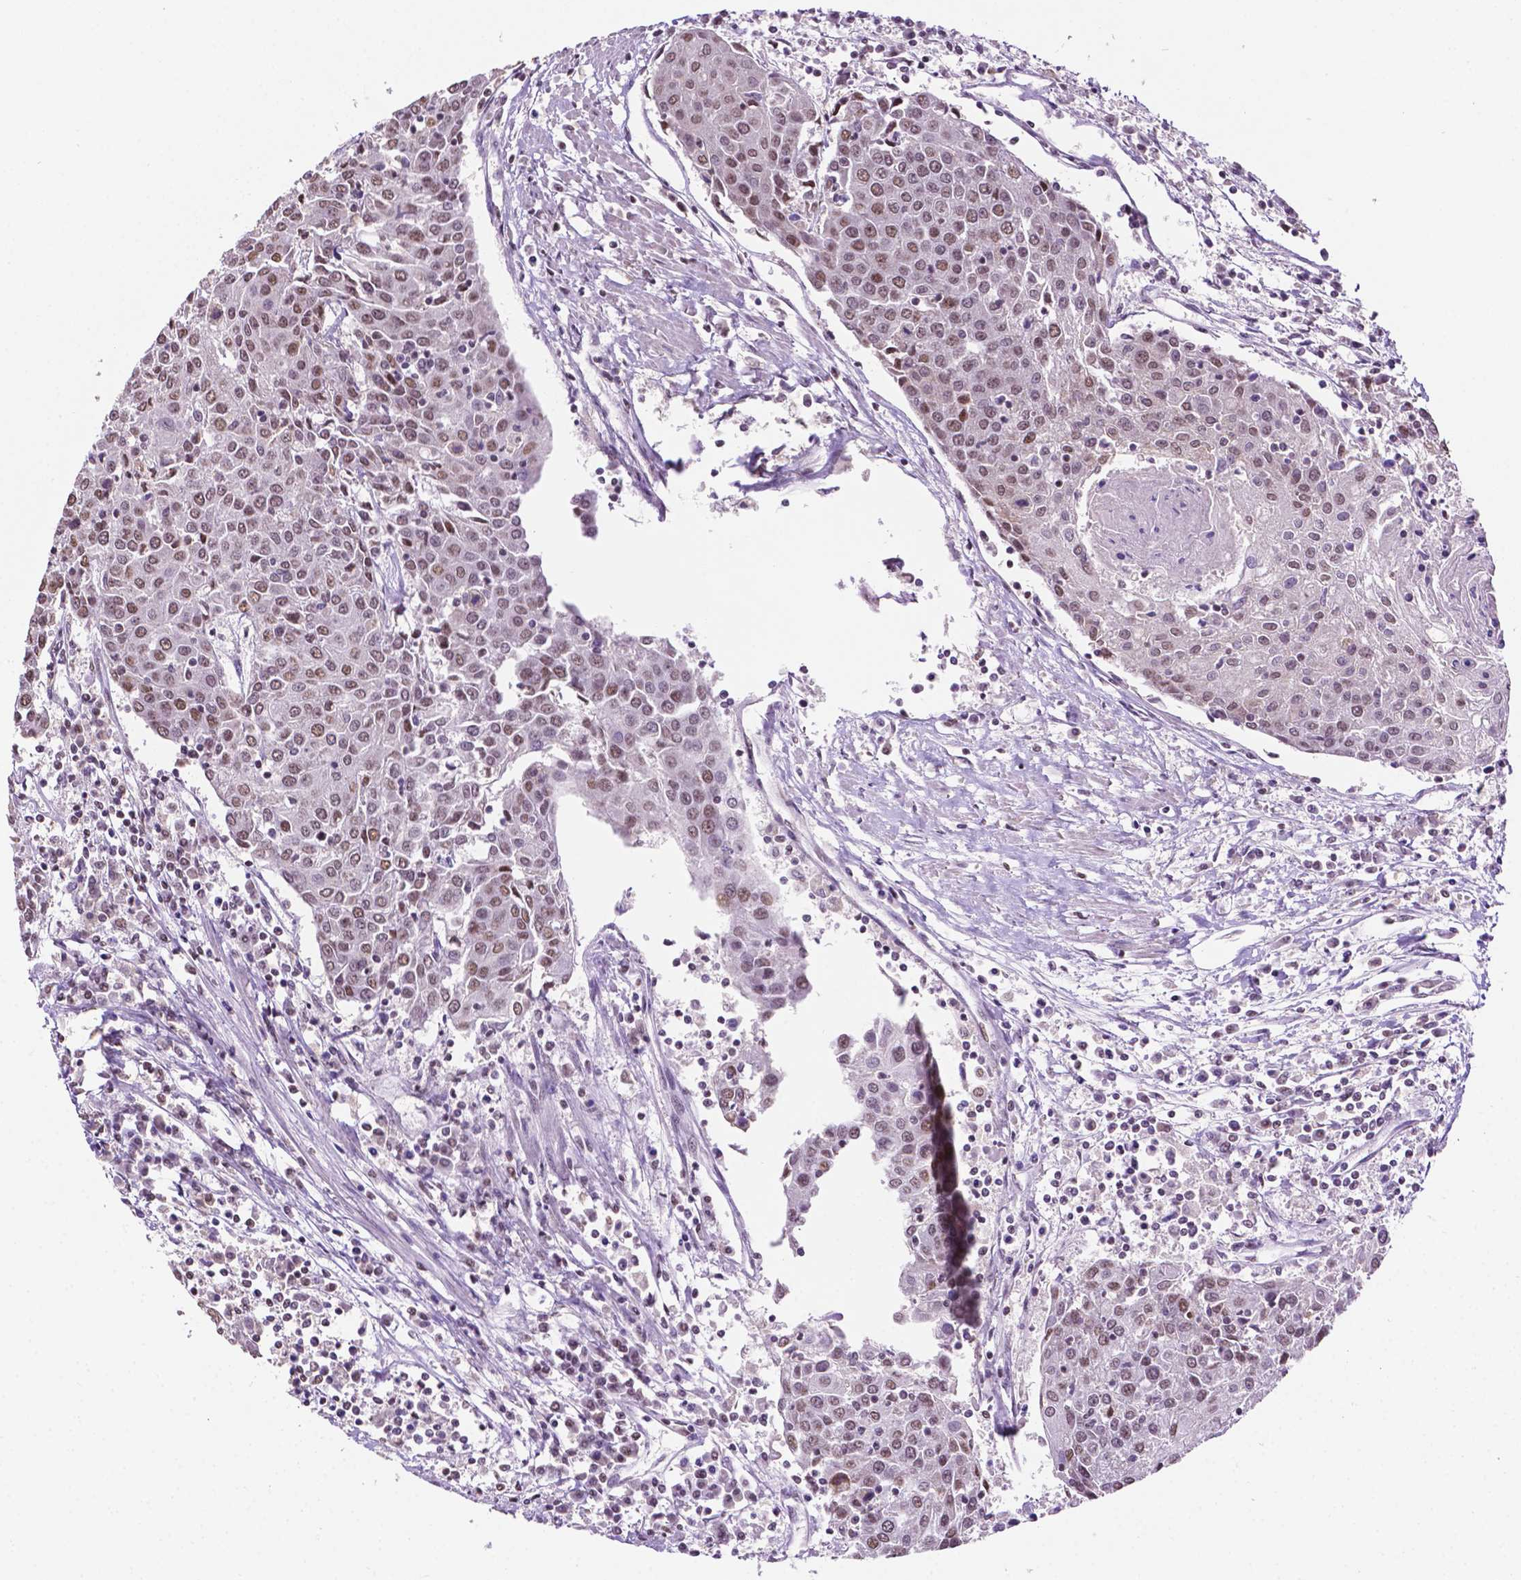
{"staining": {"intensity": "moderate", "quantity": ">75%", "location": "nuclear"}, "tissue": "urothelial cancer", "cell_type": "Tumor cells", "image_type": "cancer", "snomed": [{"axis": "morphology", "description": "Urothelial carcinoma, High grade"}, {"axis": "topography", "description": "Urinary bladder"}], "caption": "An image of human urothelial cancer stained for a protein demonstrates moderate nuclear brown staining in tumor cells.", "gene": "PTPN6", "patient": {"sex": "female", "age": 85}}